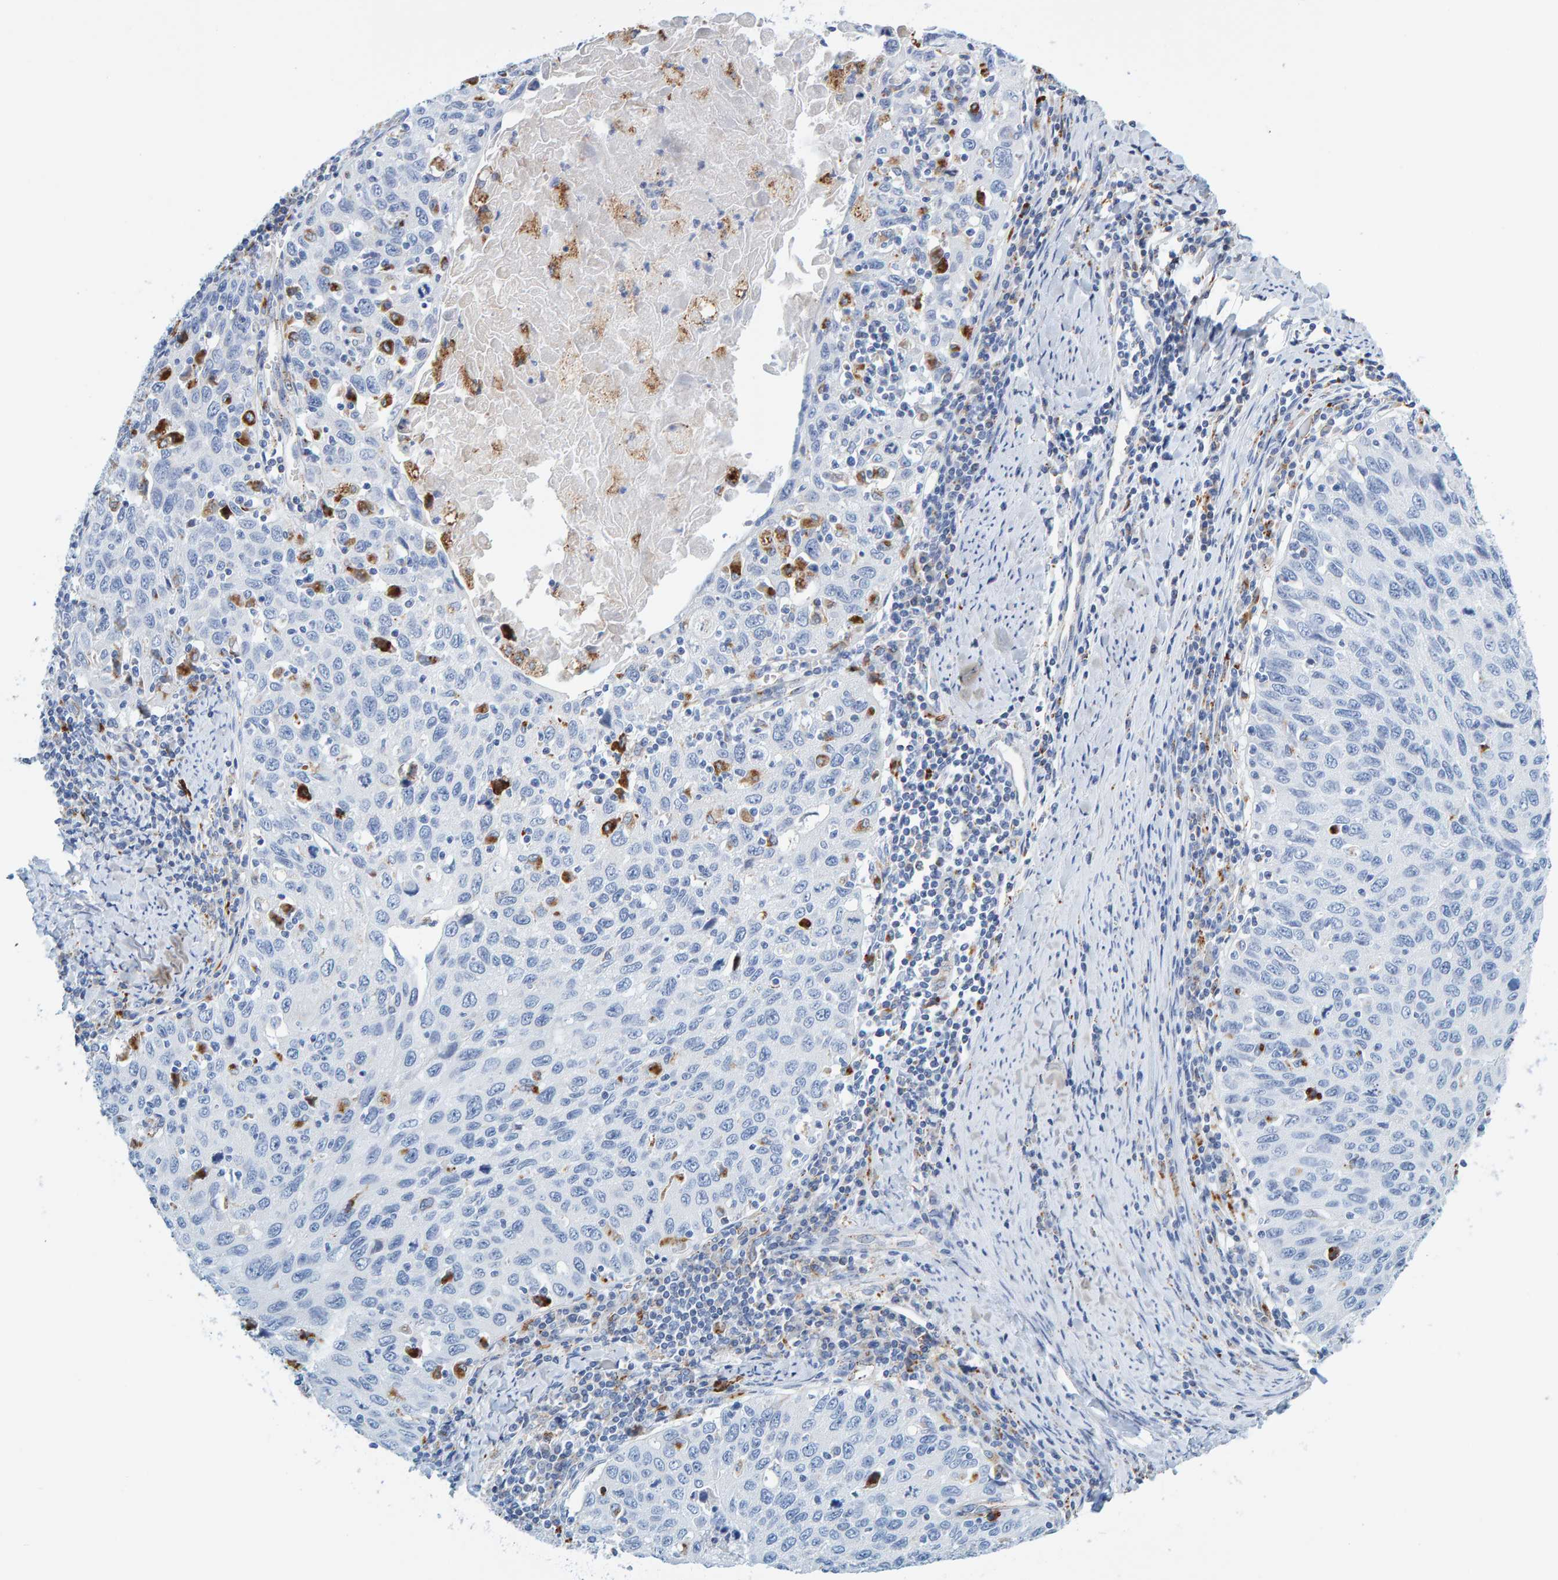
{"staining": {"intensity": "moderate", "quantity": "<25%", "location": "cytoplasmic/membranous"}, "tissue": "cervical cancer", "cell_type": "Tumor cells", "image_type": "cancer", "snomed": [{"axis": "morphology", "description": "Squamous cell carcinoma, NOS"}, {"axis": "topography", "description": "Cervix"}], "caption": "Protein staining of cervical squamous cell carcinoma tissue reveals moderate cytoplasmic/membranous staining in about <25% of tumor cells. The staining is performed using DAB (3,3'-diaminobenzidine) brown chromogen to label protein expression. The nuclei are counter-stained blue using hematoxylin.", "gene": "BIN3", "patient": {"sex": "female", "age": 53}}